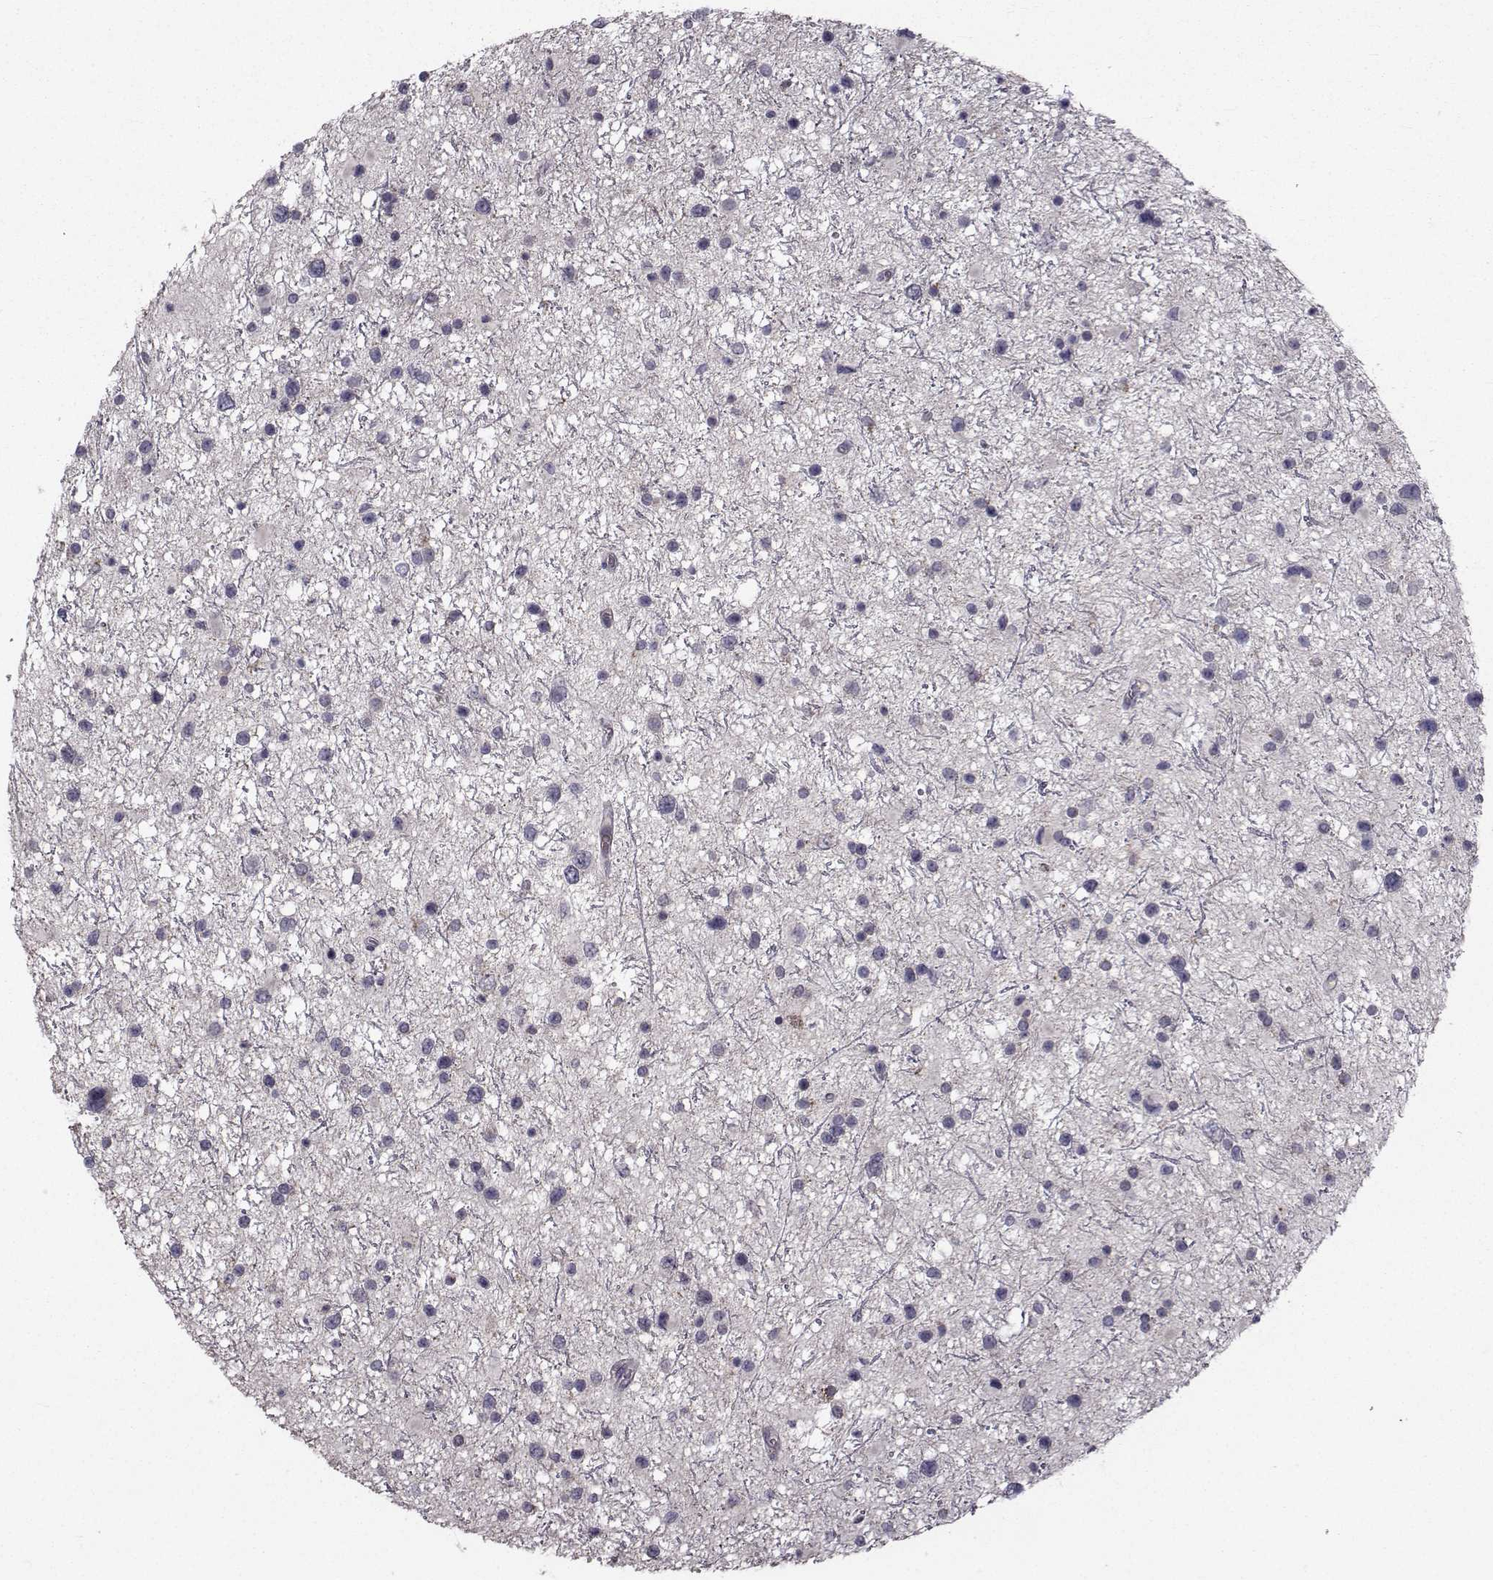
{"staining": {"intensity": "negative", "quantity": "none", "location": "none"}, "tissue": "glioma", "cell_type": "Tumor cells", "image_type": "cancer", "snomed": [{"axis": "morphology", "description": "Glioma, malignant, Low grade"}, {"axis": "topography", "description": "Brain"}], "caption": "DAB immunohistochemical staining of glioma exhibits no significant staining in tumor cells.", "gene": "FDXR", "patient": {"sex": "female", "age": 32}}